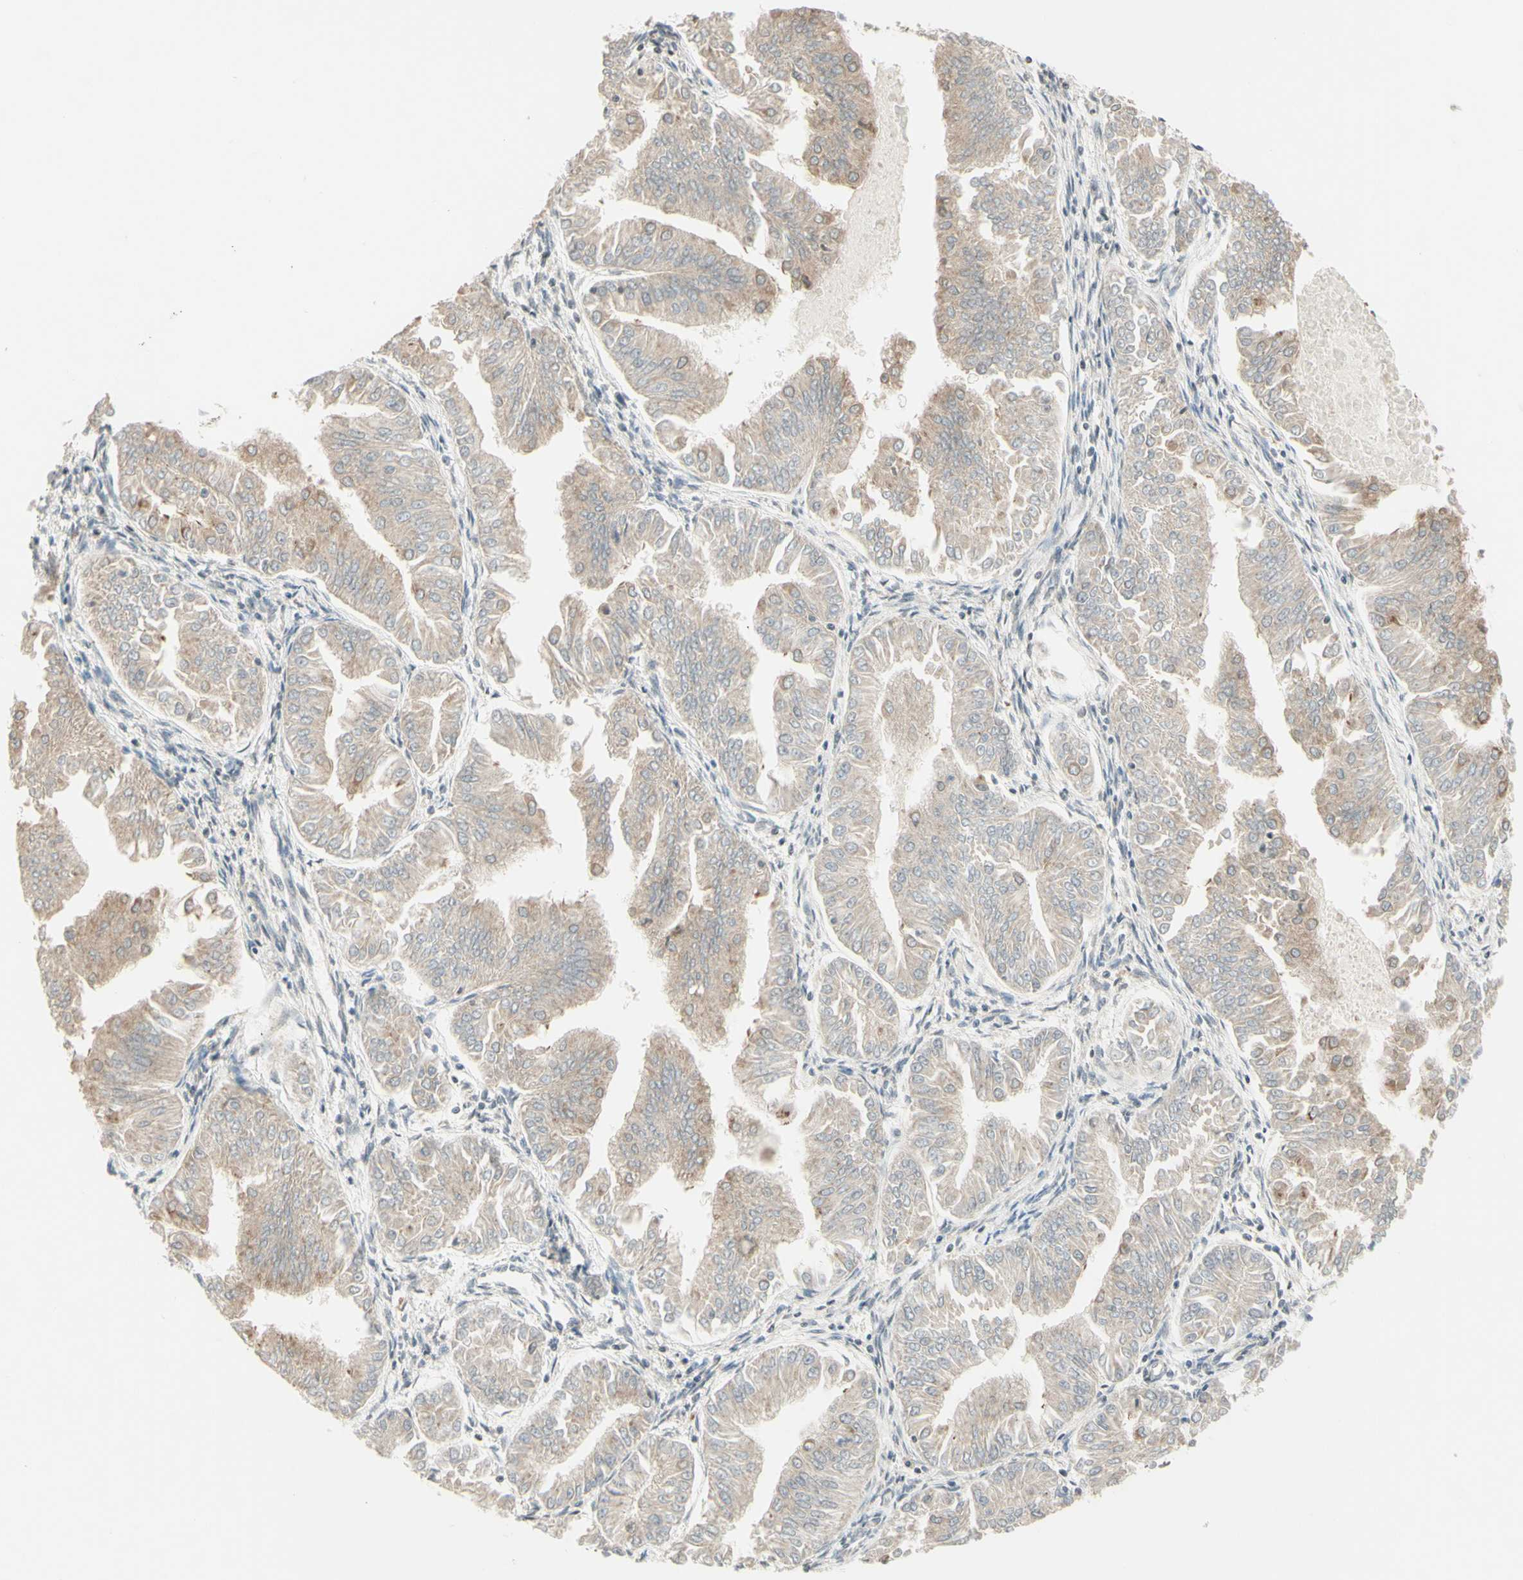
{"staining": {"intensity": "weak", "quantity": ">75%", "location": "cytoplasmic/membranous"}, "tissue": "endometrial cancer", "cell_type": "Tumor cells", "image_type": "cancer", "snomed": [{"axis": "morphology", "description": "Adenocarcinoma, NOS"}, {"axis": "topography", "description": "Endometrium"}], "caption": "Immunohistochemical staining of endometrial cancer (adenocarcinoma) demonstrates low levels of weak cytoplasmic/membranous staining in about >75% of tumor cells.", "gene": "ZW10", "patient": {"sex": "female", "age": 53}}